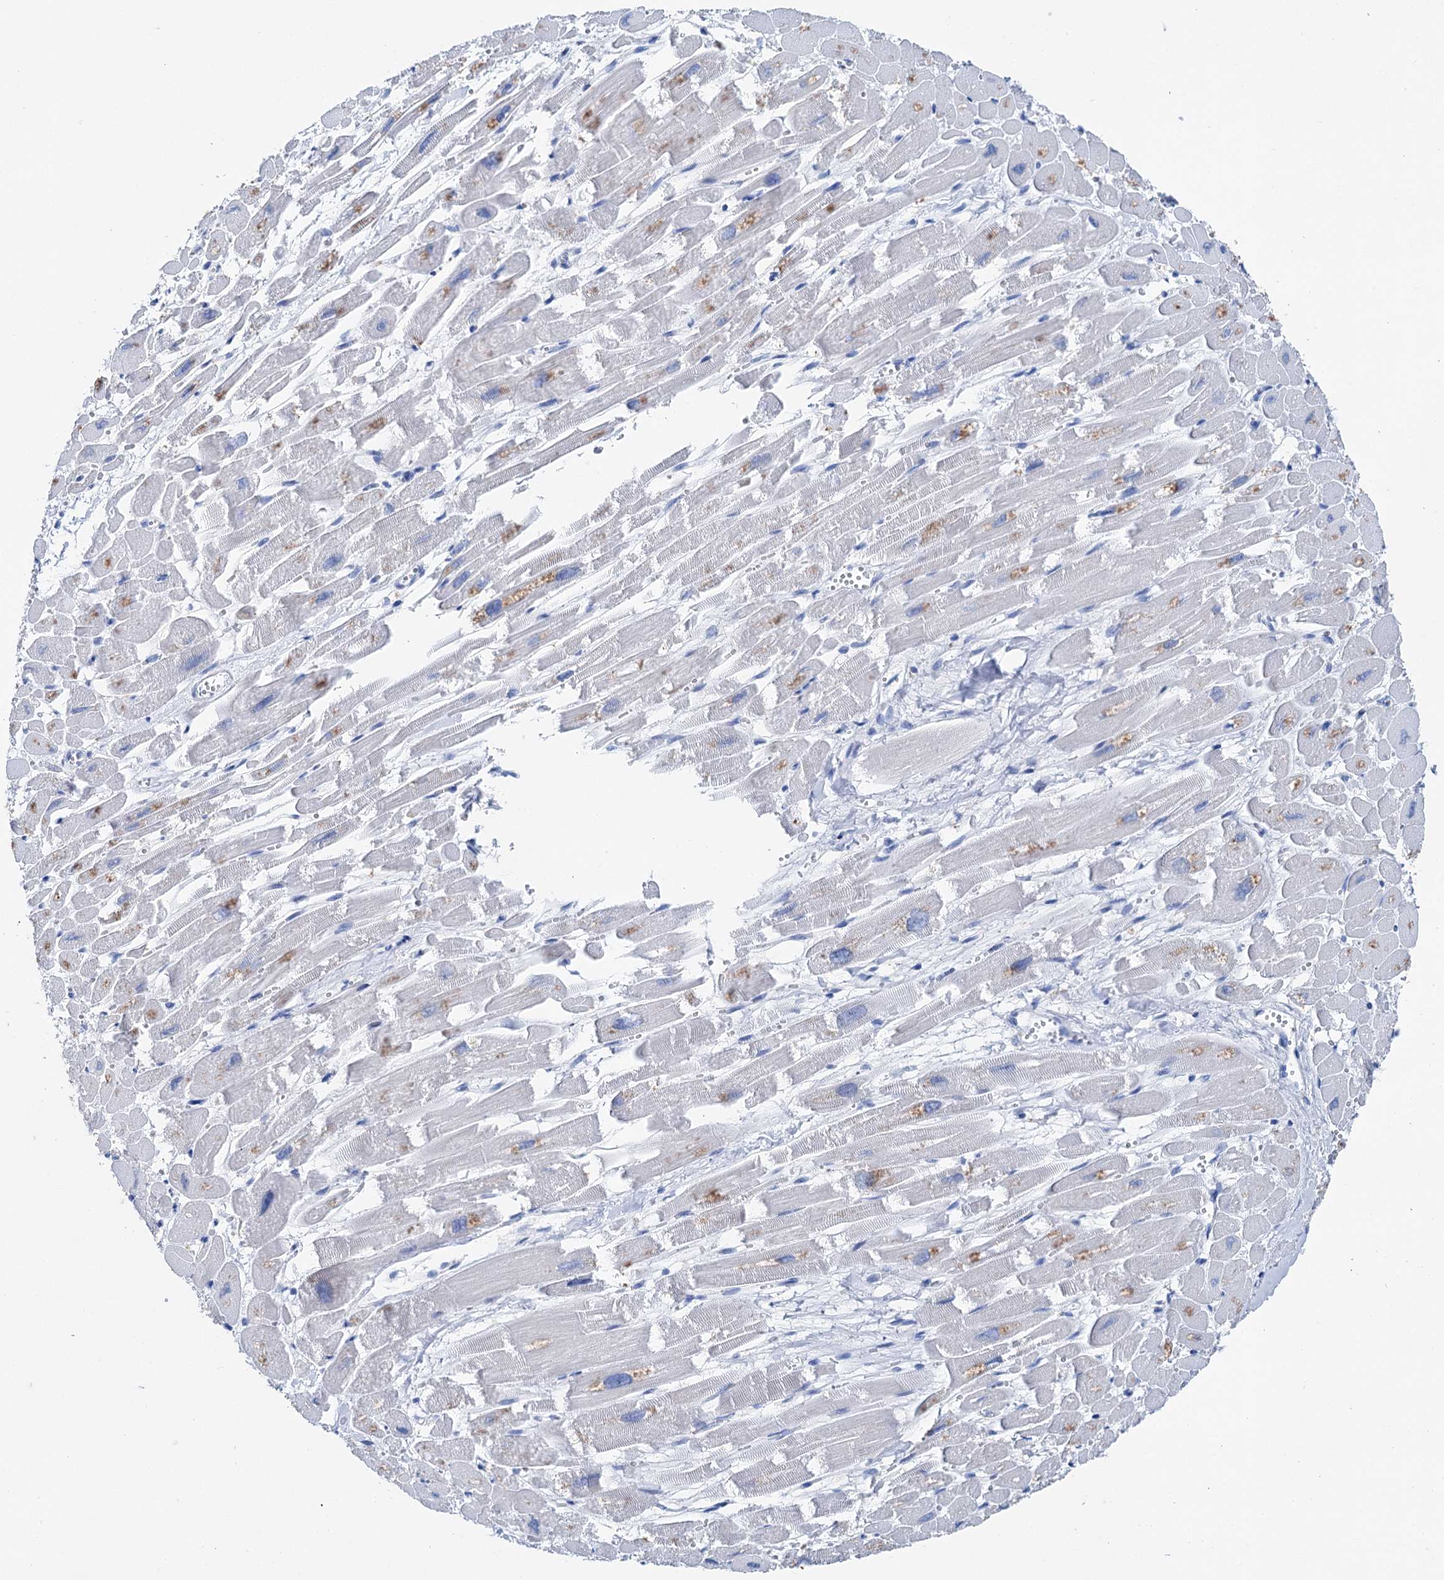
{"staining": {"intensity": "negative", "quantity": "none", "location": "none"}, "tissue": "heart muscle", "cell_type": "Cardiomyocytes", "image_type": "normal", "snomed": [{"axis": "morphology", "description": "Normal tissue, NOS"}, {"axis": "topography", "description": "Heart"}], "caption": "Human heart muscle stained for a protein using IHC reveals no positivity in cardiomyocytes.", "gene": "BRINP1", "patient": {"sex": "male", "age": 54}}